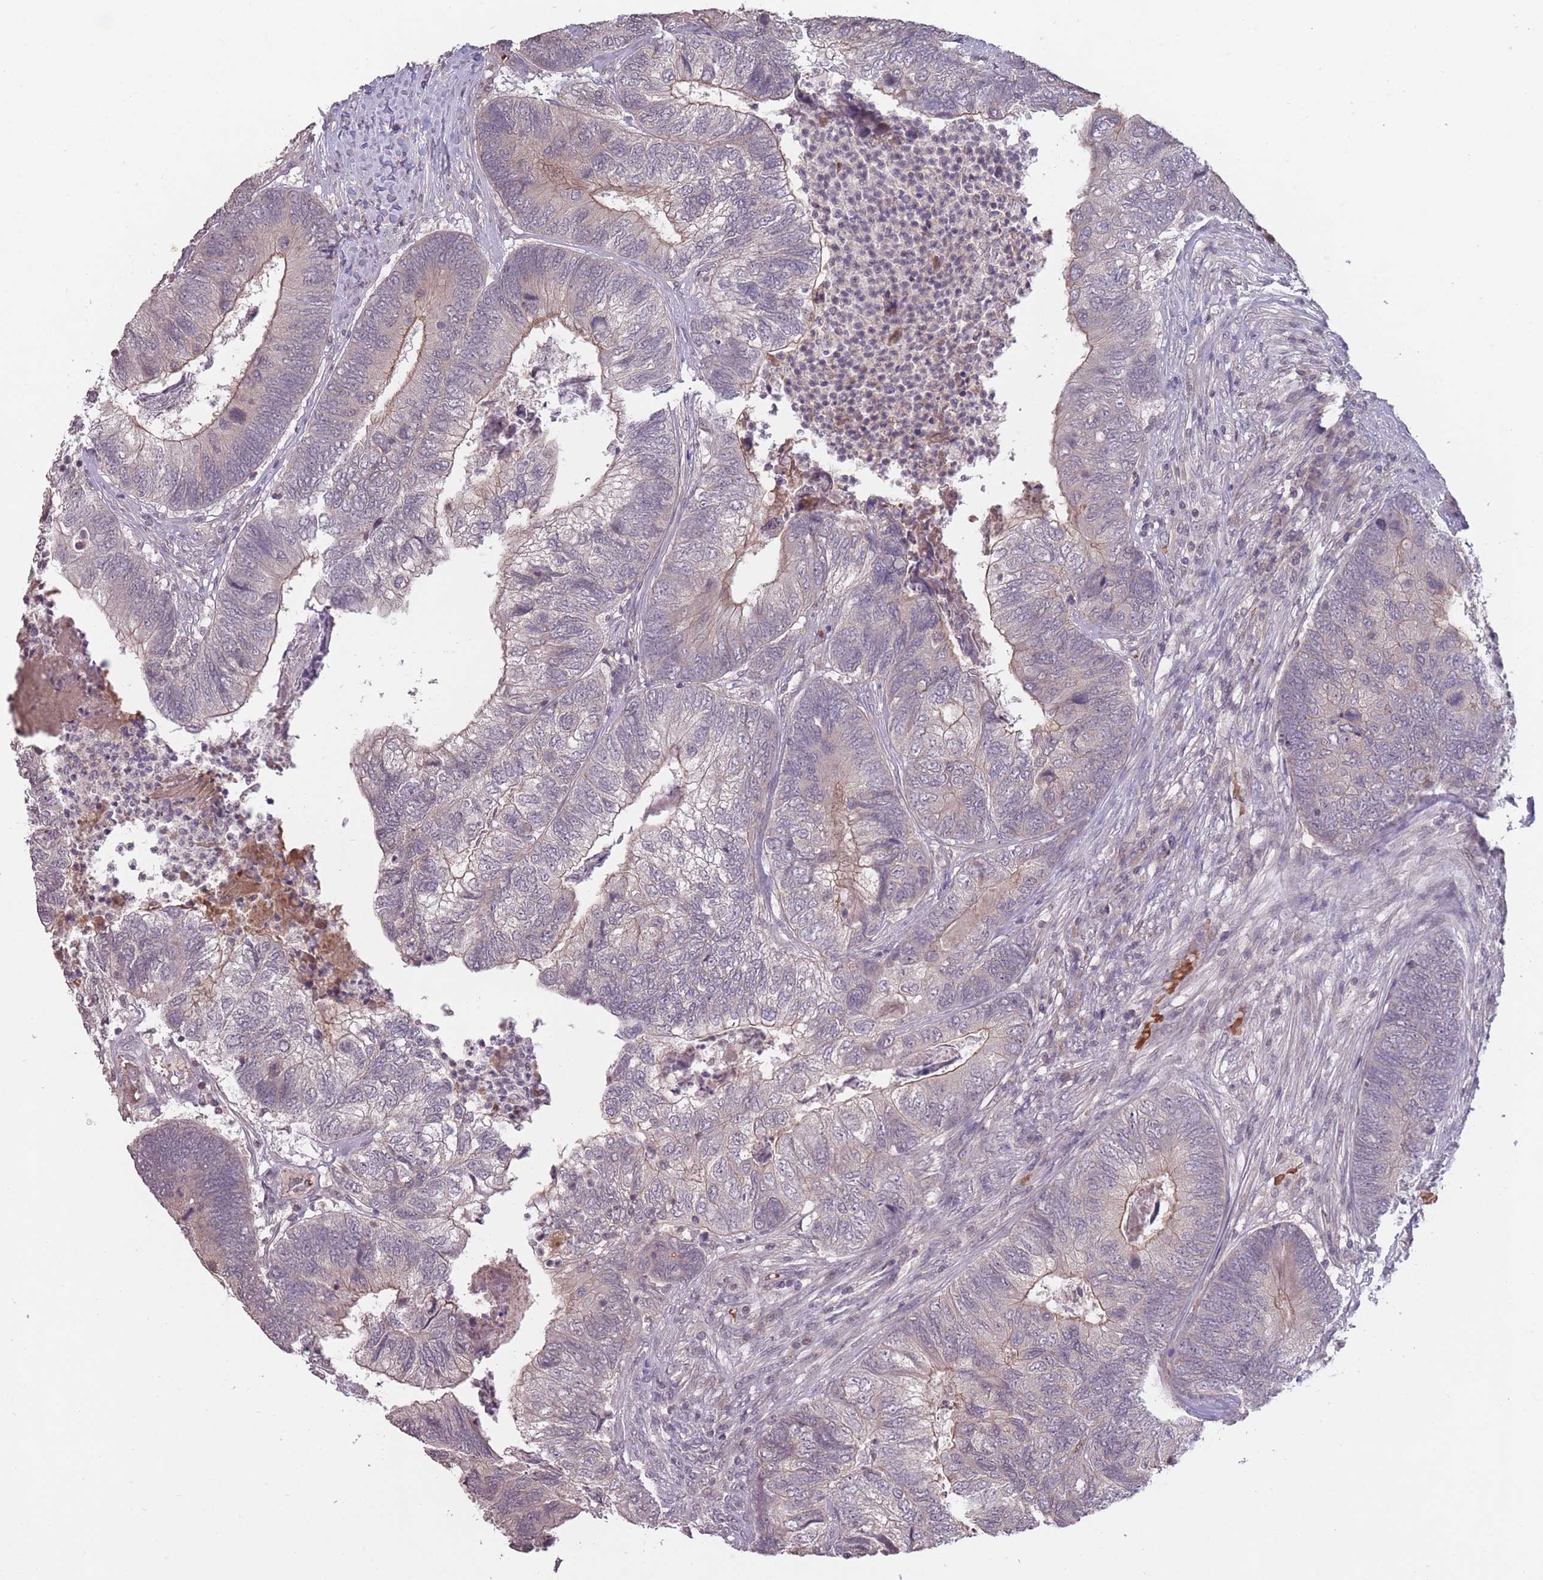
{"staining": {"intensity": "moderate", "quantity": "<25%", "location": "cytoplasmic/membranous"}, "tissue": "colorectal cancer", "cell_type": "Tumor cells", "image_type": "cancer", "snomed": [{"axis": "morphology", "description": "Adenocarcinoma, NOS"}, {"axis": "topography", "description": "Colon"}], "caption": "An image of human colorectal cancer (adenocarcinoma) stained for a protein demonstrates moderate cytoplasmic/membranous brown staining in tumor cells.", "gene": "ADCYAP1R1", "patient": {"sex": "female", "age": 67}}